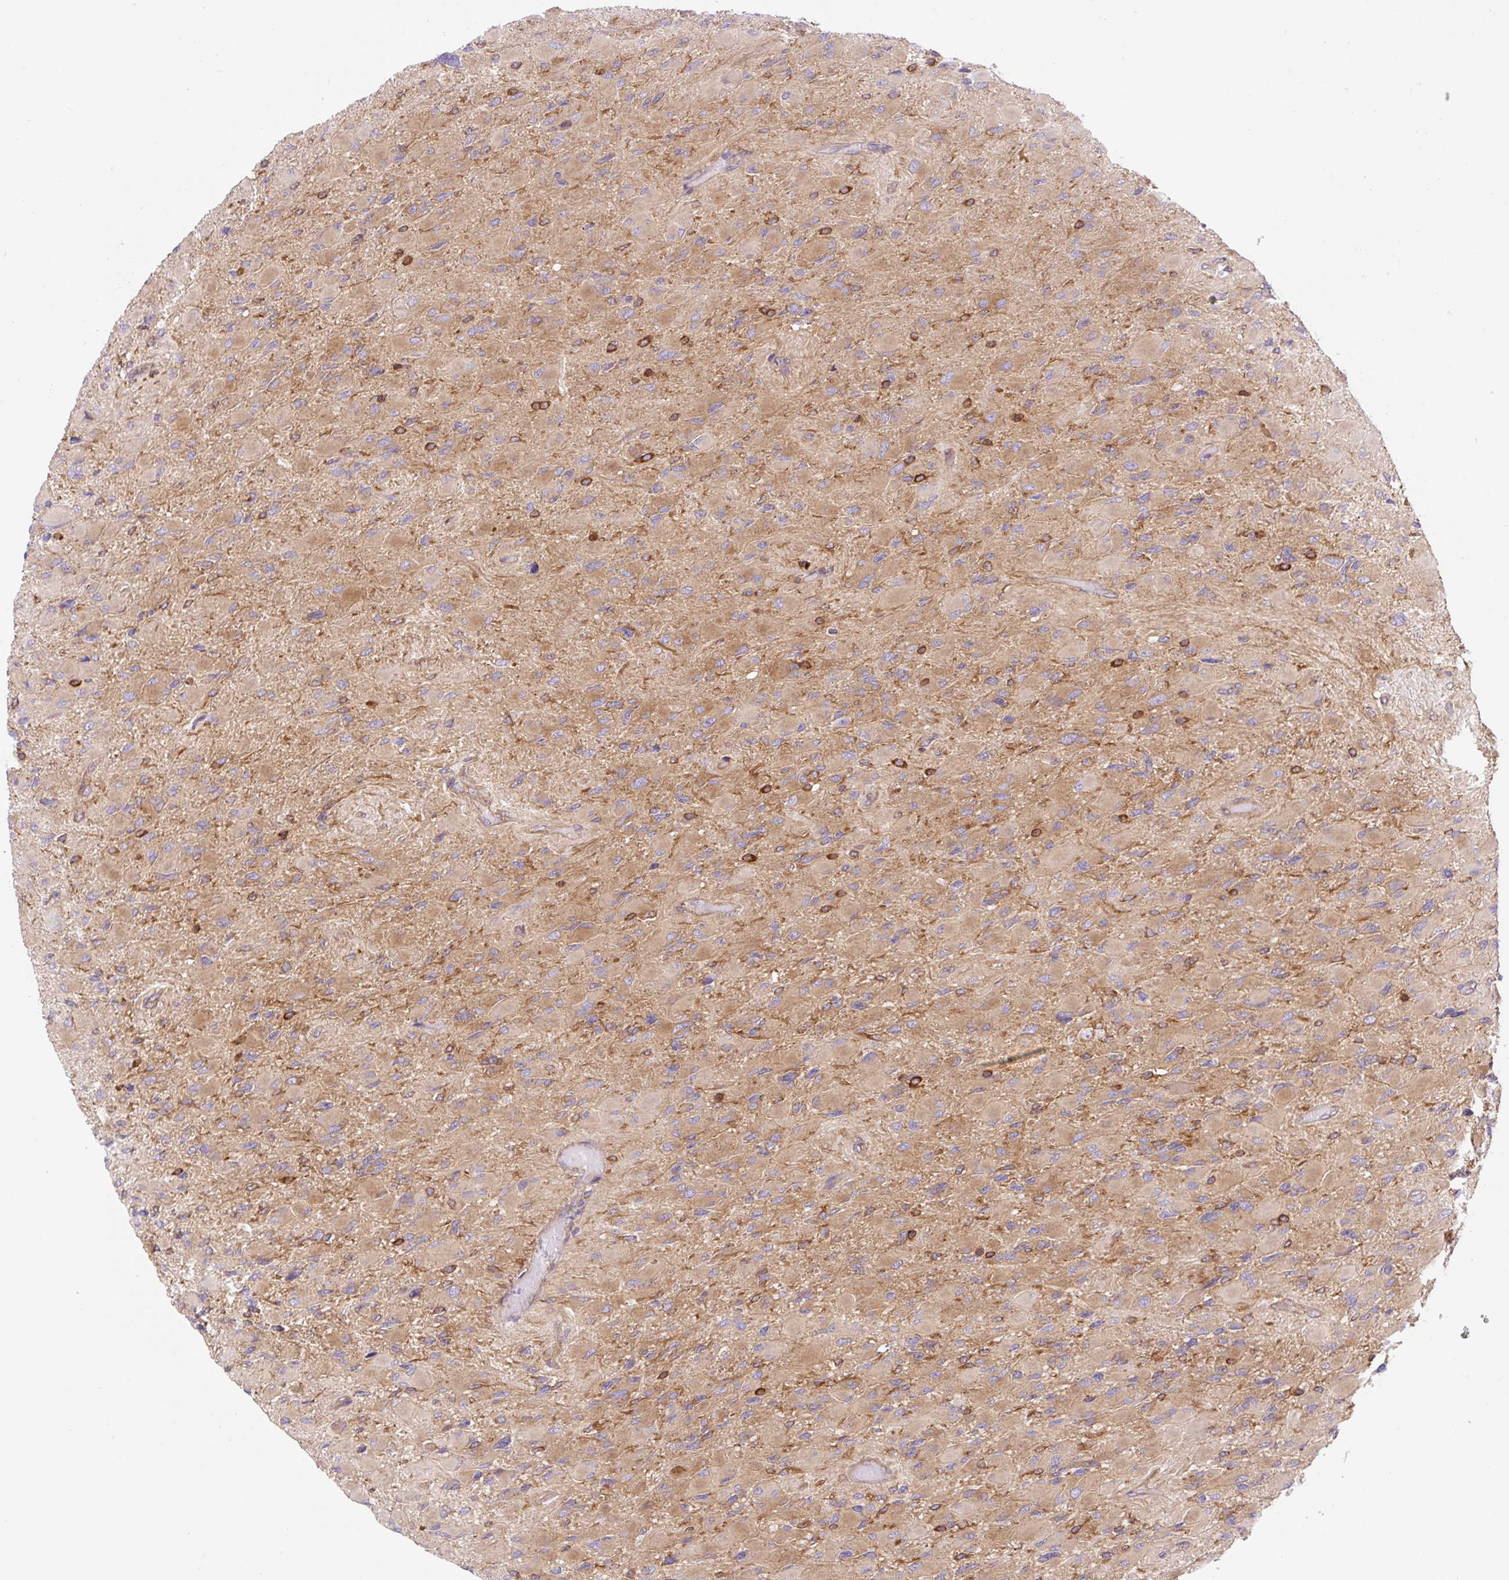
{"staining": {"intensity": "moderate", "quantity": ">75%", "location": "cytoplasmic/membranous"}, "tissue": "glioma", "cell_type": "Tumor cells", "image_type": "cancer", "snomed": [{"axis": "morphology", "description": "Glioma, malignant, High grade"}, {"axis": "topography", "description": "Cerebral cortex"}], "caption": "Human glioma stained for a protein (brown) shows moderate cytoplasmic/membranous positive staining in approximately >75% of tumor cells.", "gene": "DNM2", "patient": {"sex": "female", "age": 36}}